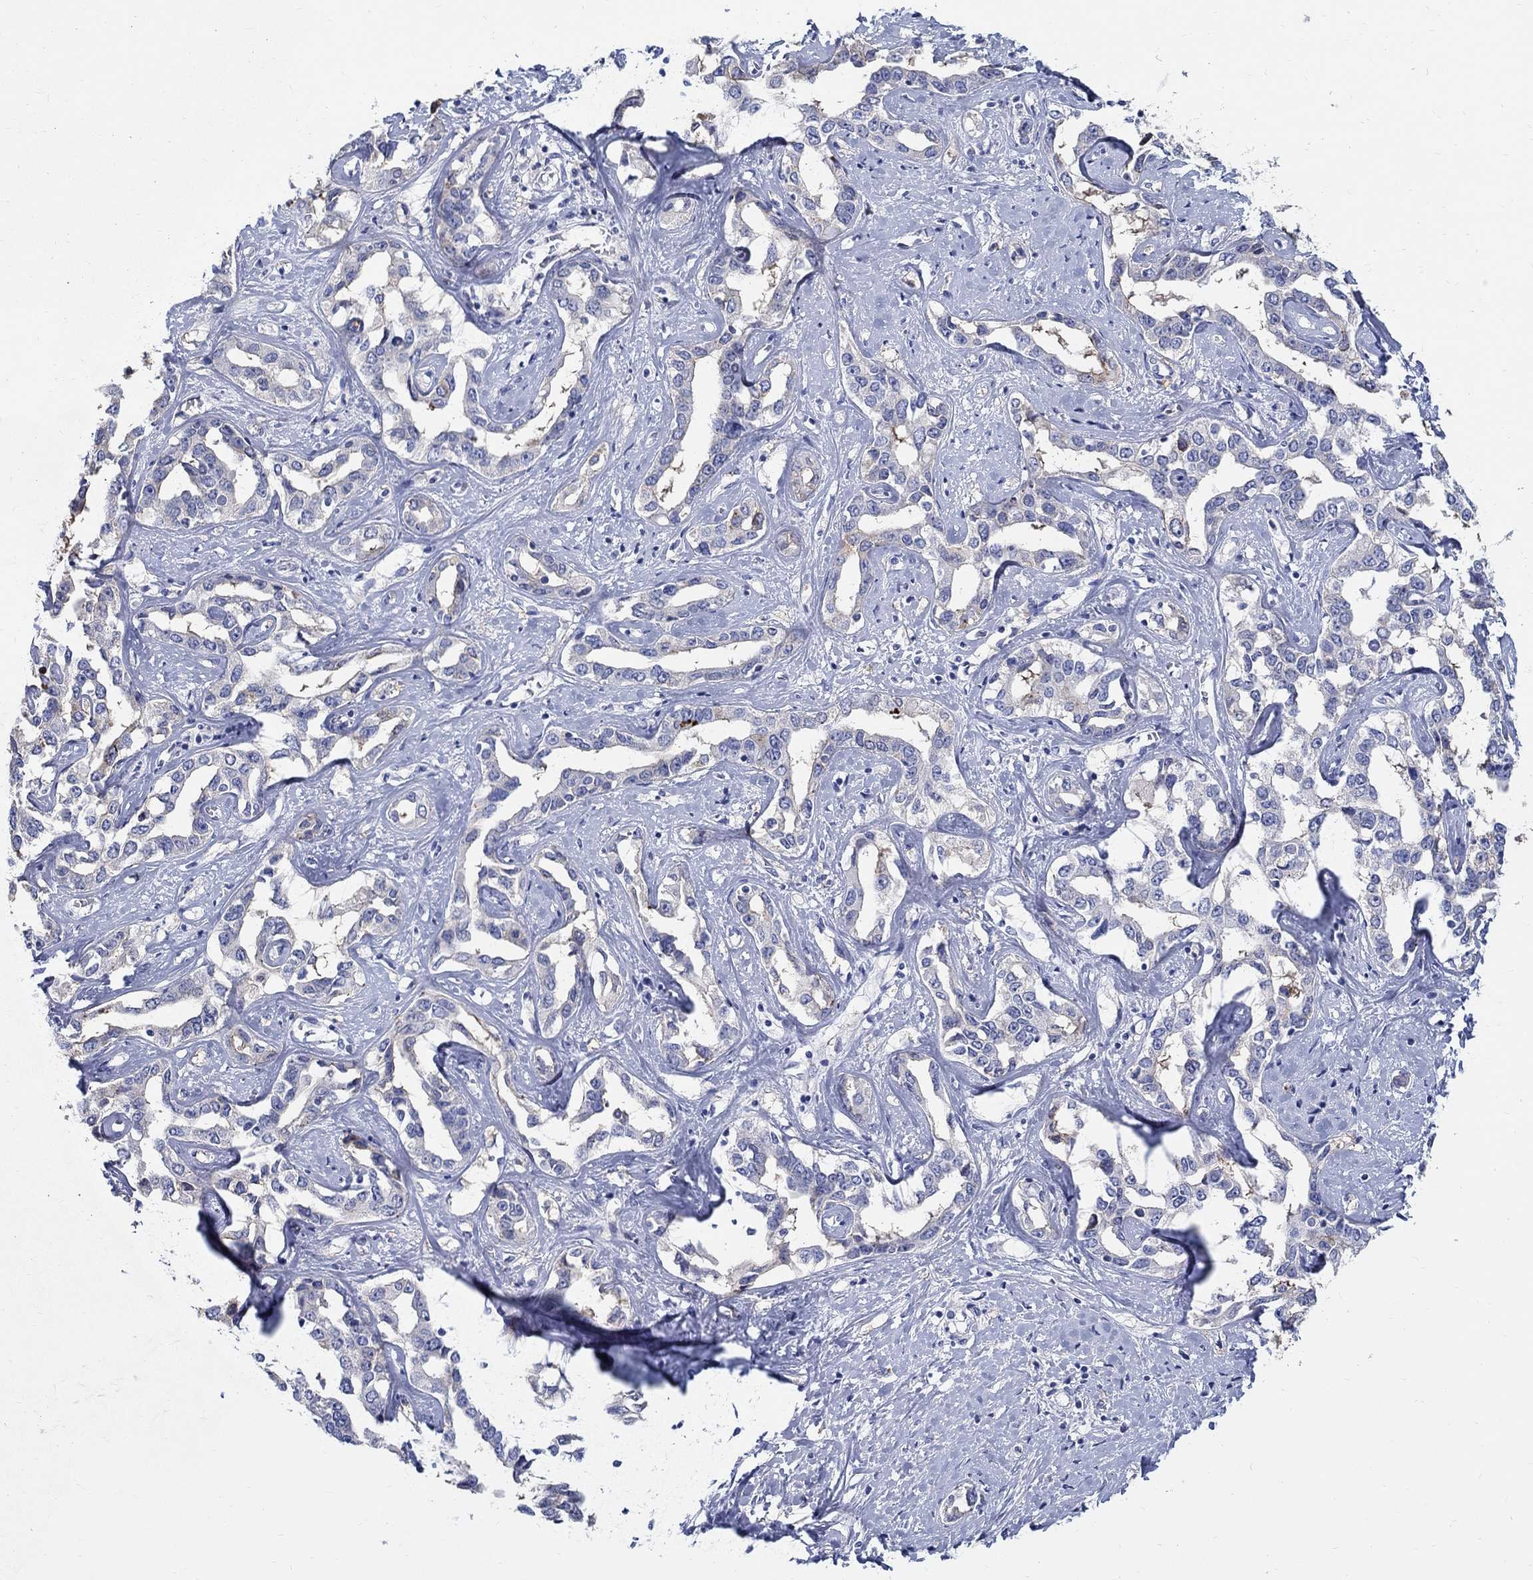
{"staining": {"intensity": "moderate", "quantity": "<25%", "location": "cytoplasmic/membranous"}, "tissue": "liver cancer", "cell_type": "Tumor cells", "image_type": "cancer", "snomed": [{"axis": "morphology", "description": "Cholangiocarcinoma"}, {"axis": "topography", "description": "Liver"}], "caption": "Moderate cytoplasmic/membranous positivity for a protein is present in about <25% of tumor cells of liver cancer using immunohistochemistry.", "gene": "SOX2", "patient": {"sex": "male", "age": 59}}